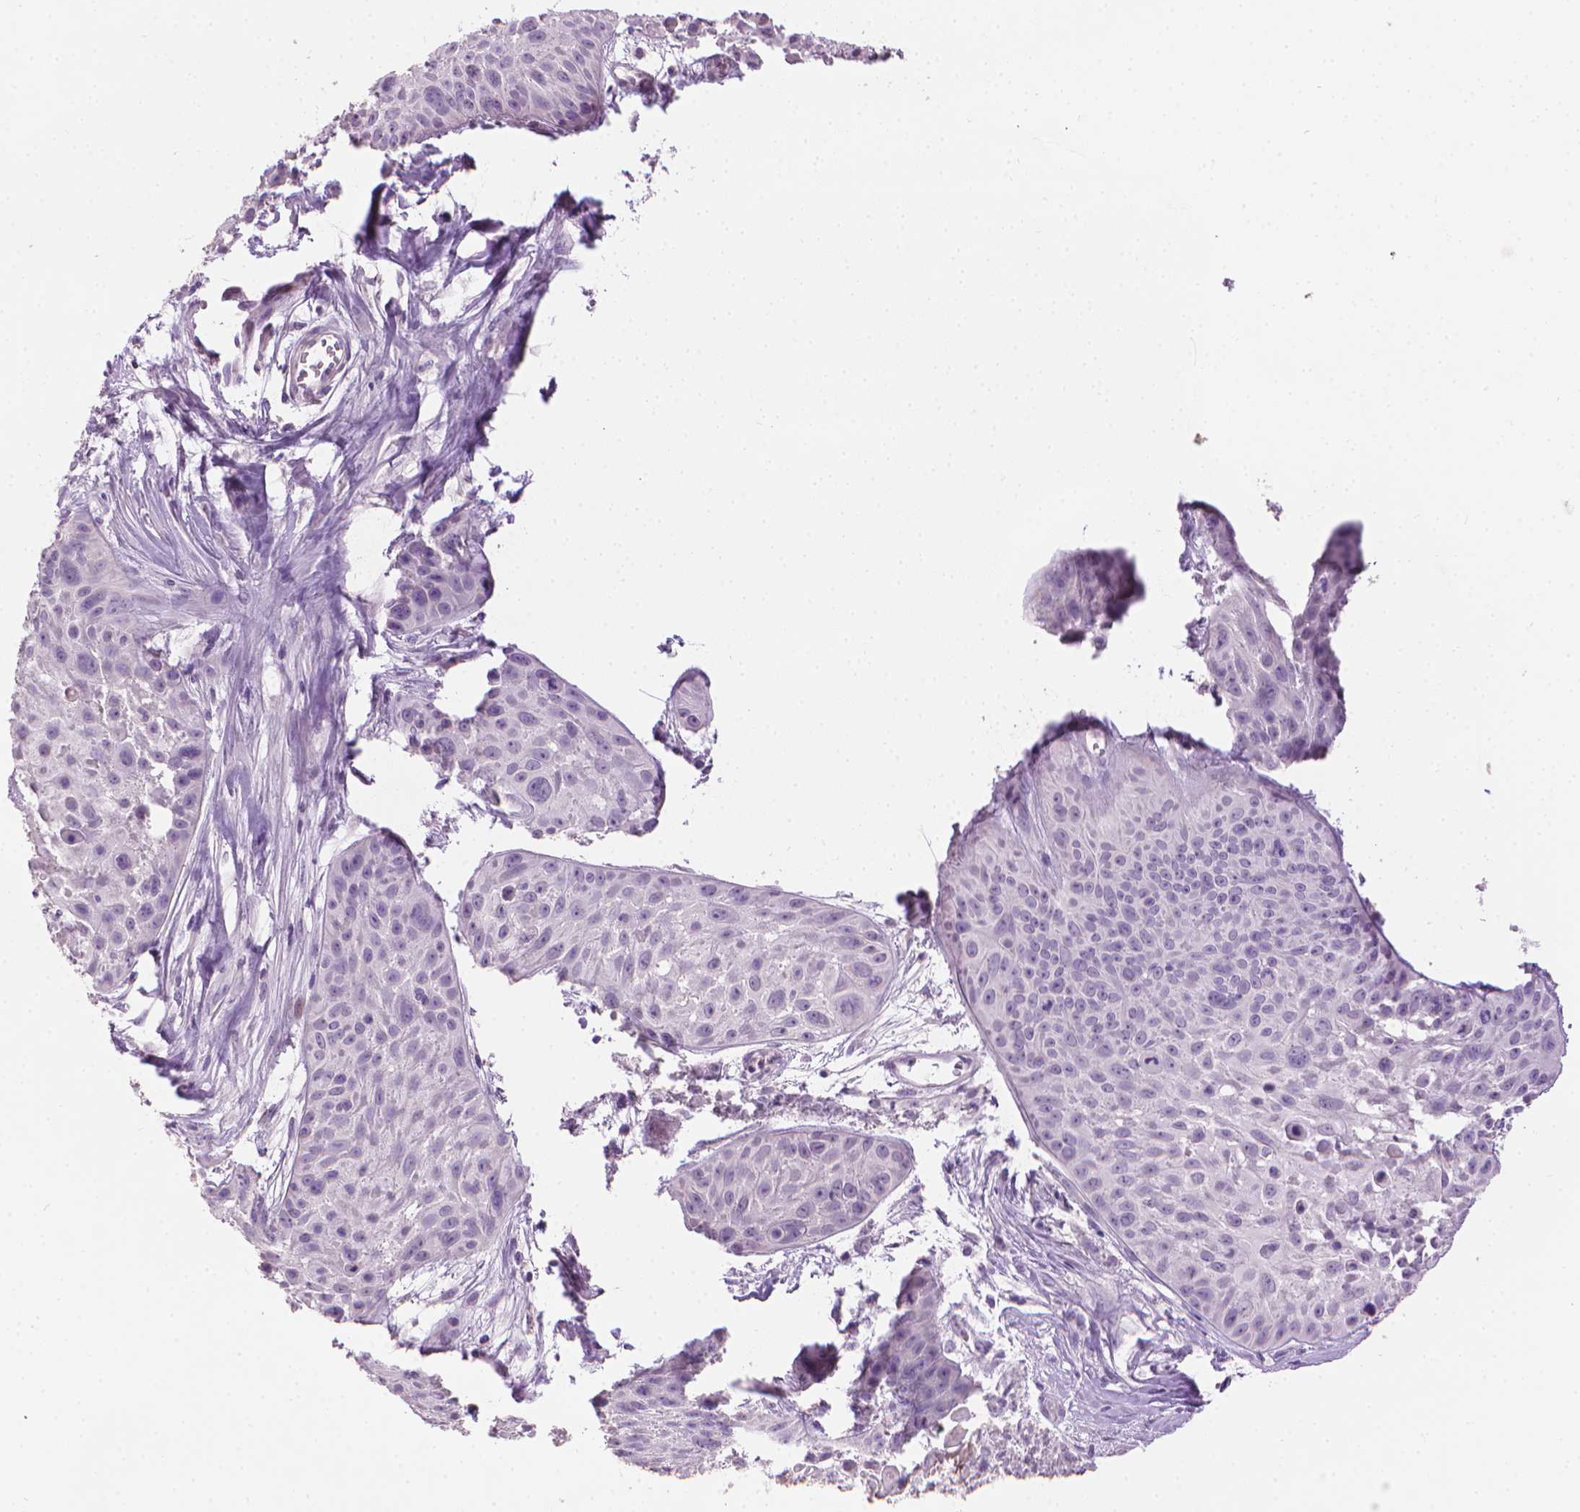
{"staining": {"intensity": "negative", "quantity": "none", "location": "none"}, "tissue": "skin cancer", "cell_type": "Tumor cells", "image_type": "cancer", "snomed": [{"axis": "morphology", "description": "Squamous cell carcinoma, NOS"}, {"axis": "topography", "description": "Skin"}, {"axis": "topography", "description": "Anal"}], "caption": "Skin cancer was stained to show a protein in brown. There is no significant expression in tumor cells. (Stains: DAB (3,3'-diaminobenzidine) immunohistochemistry (IHC) with hematoxylin counter stain, Microscopy: brightfield microscopy at high magnification).", "gene": "MLANA", "patient": {"sex": "female", "age": 75}}